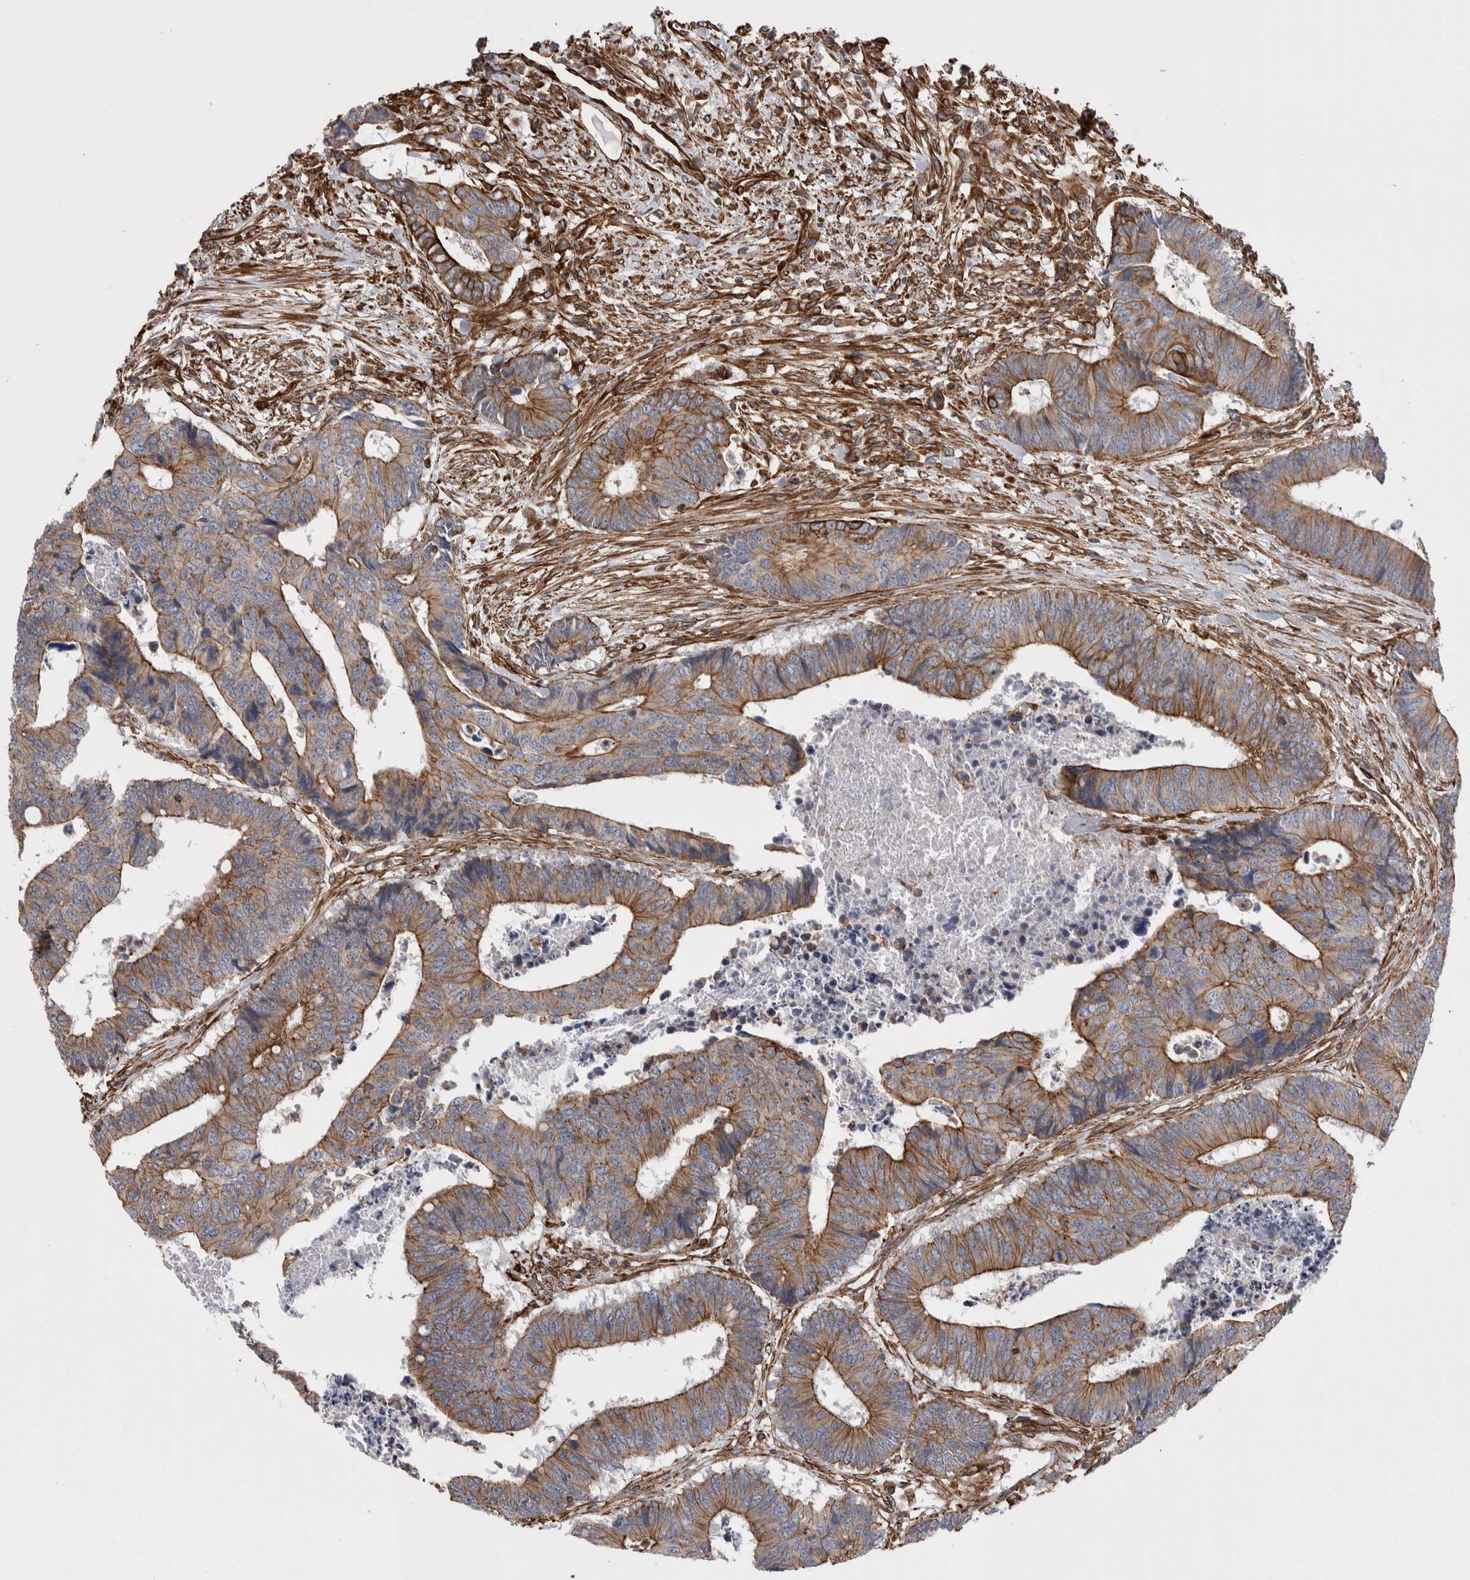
{"staining": {"intensity": "strong", "quantity": "25%-75%", "location": "cytoplasmic/membranous"}, "tissue": "colorectal cancer", "cell_type": "Tumor cells", "image_type": "cancer", "snomed": [{"axis": "morphology", "description": "Adenocarcinoma, NOS"}, {"axis": "topography", "description": "Rectum"}], "caption": "Immunohistochemistry (DAB (3,3'-diaminobenzidine)) staining of colorectal cancer (adenocarcinoma) displays strong cytoplasmic/membranous protein expression in approximately 25%-75% of tumor cells. Nuclei are stained in blue.", "gene": "KIF12", "patient": {"sex": "male", "age": 84}}